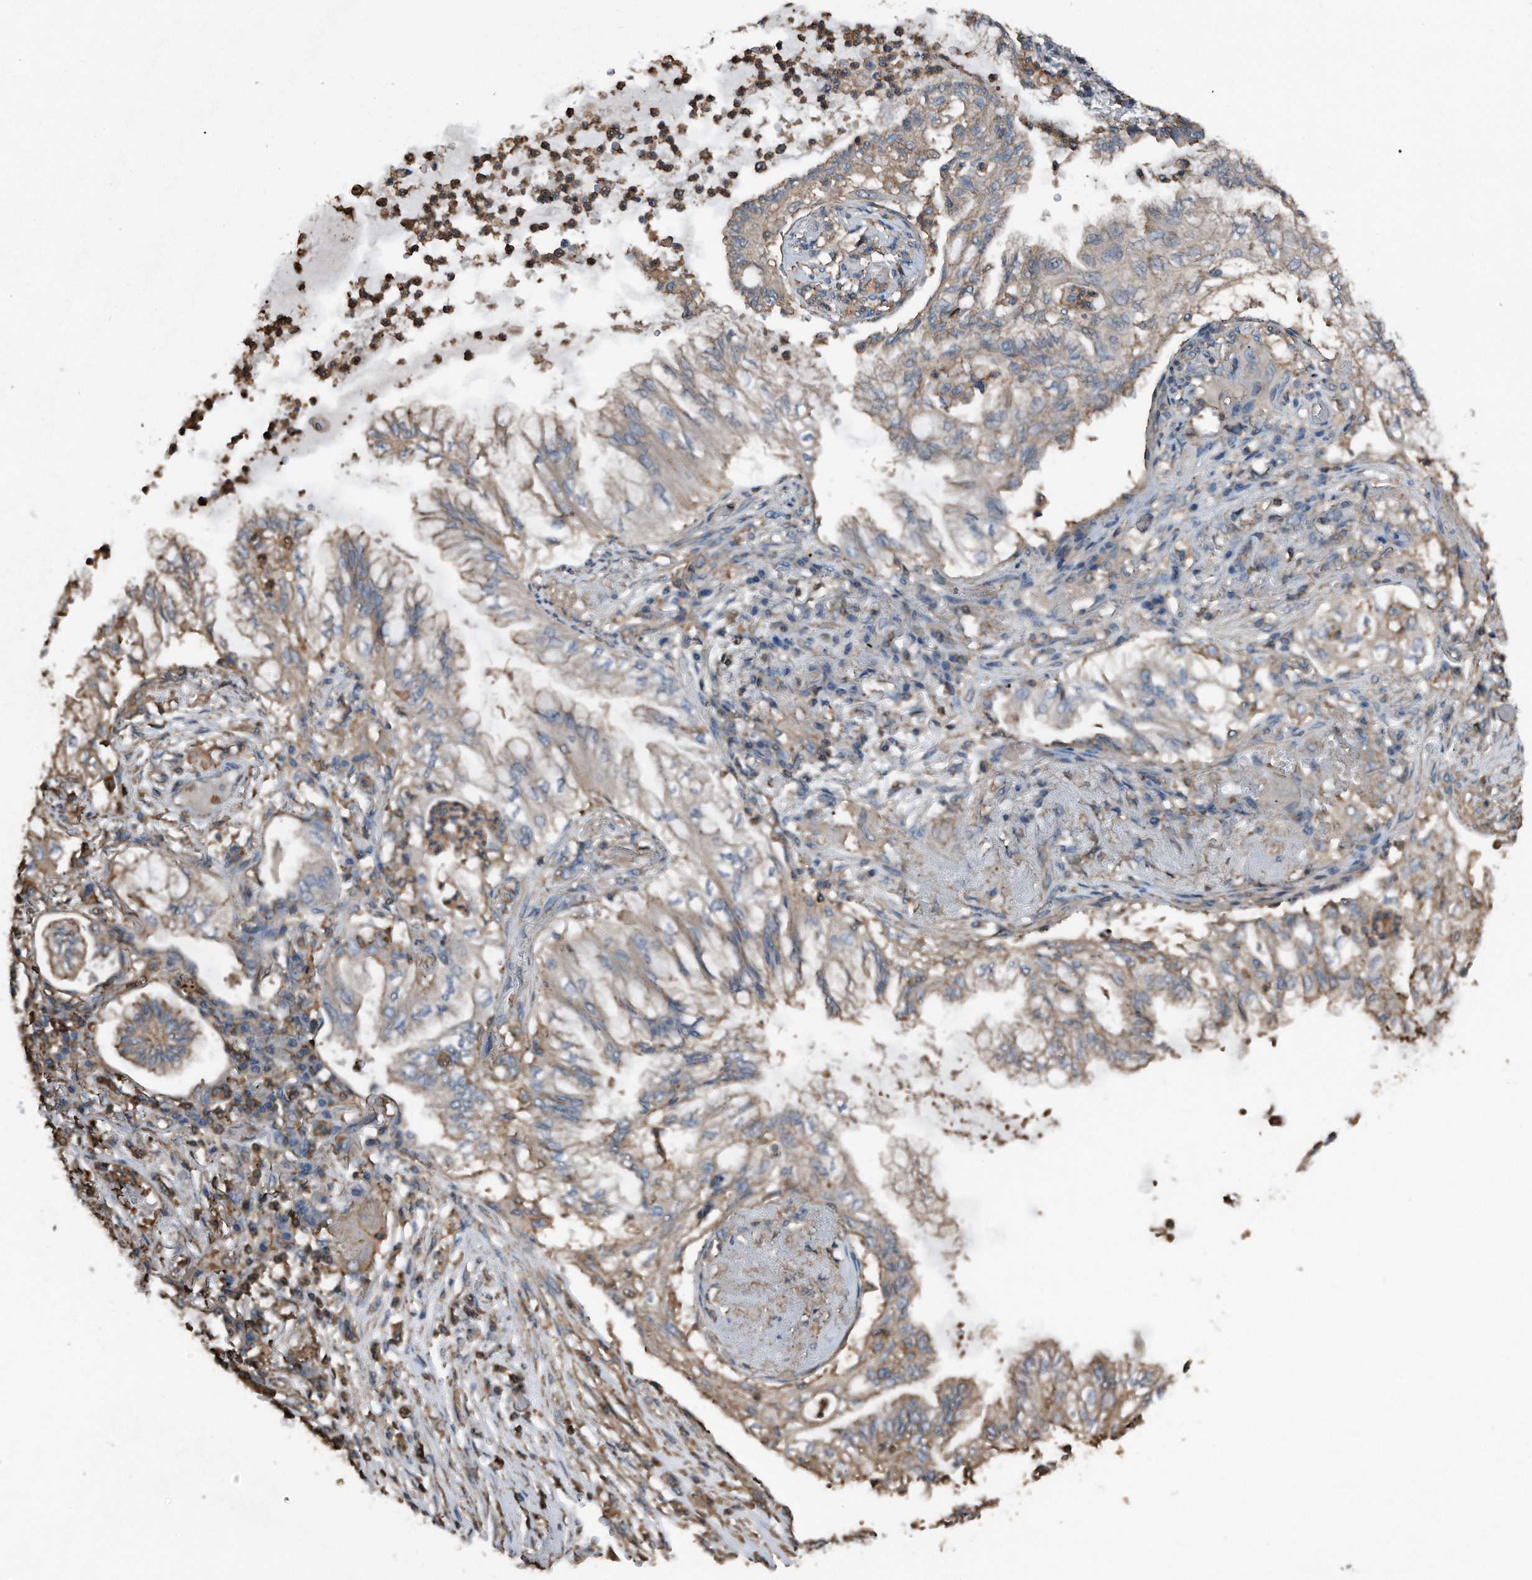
{"staining": {"intensity": "moderate", "quantity": "25%-75%", "location": "cytoplasmic/membranous"}, "tissue": "lung cancer", "cell_type": "Tumor cells", "image_type": "cancer", "snomed": [{"axis": "morphology", "description": "Adenocarcinoma, NOS"}, {"axis": "topography", "description": "Lung"}], "caption": "A high-resolution micrograph shows immunohistochemistry (IHC) staining of lung cancer, which demonstrates moderate cytoplasmic/membranous expression in approximately 25%-75% of tumor cells.", "gene": "RSPO3", "patient": {"sex": "female", "age": 70}}